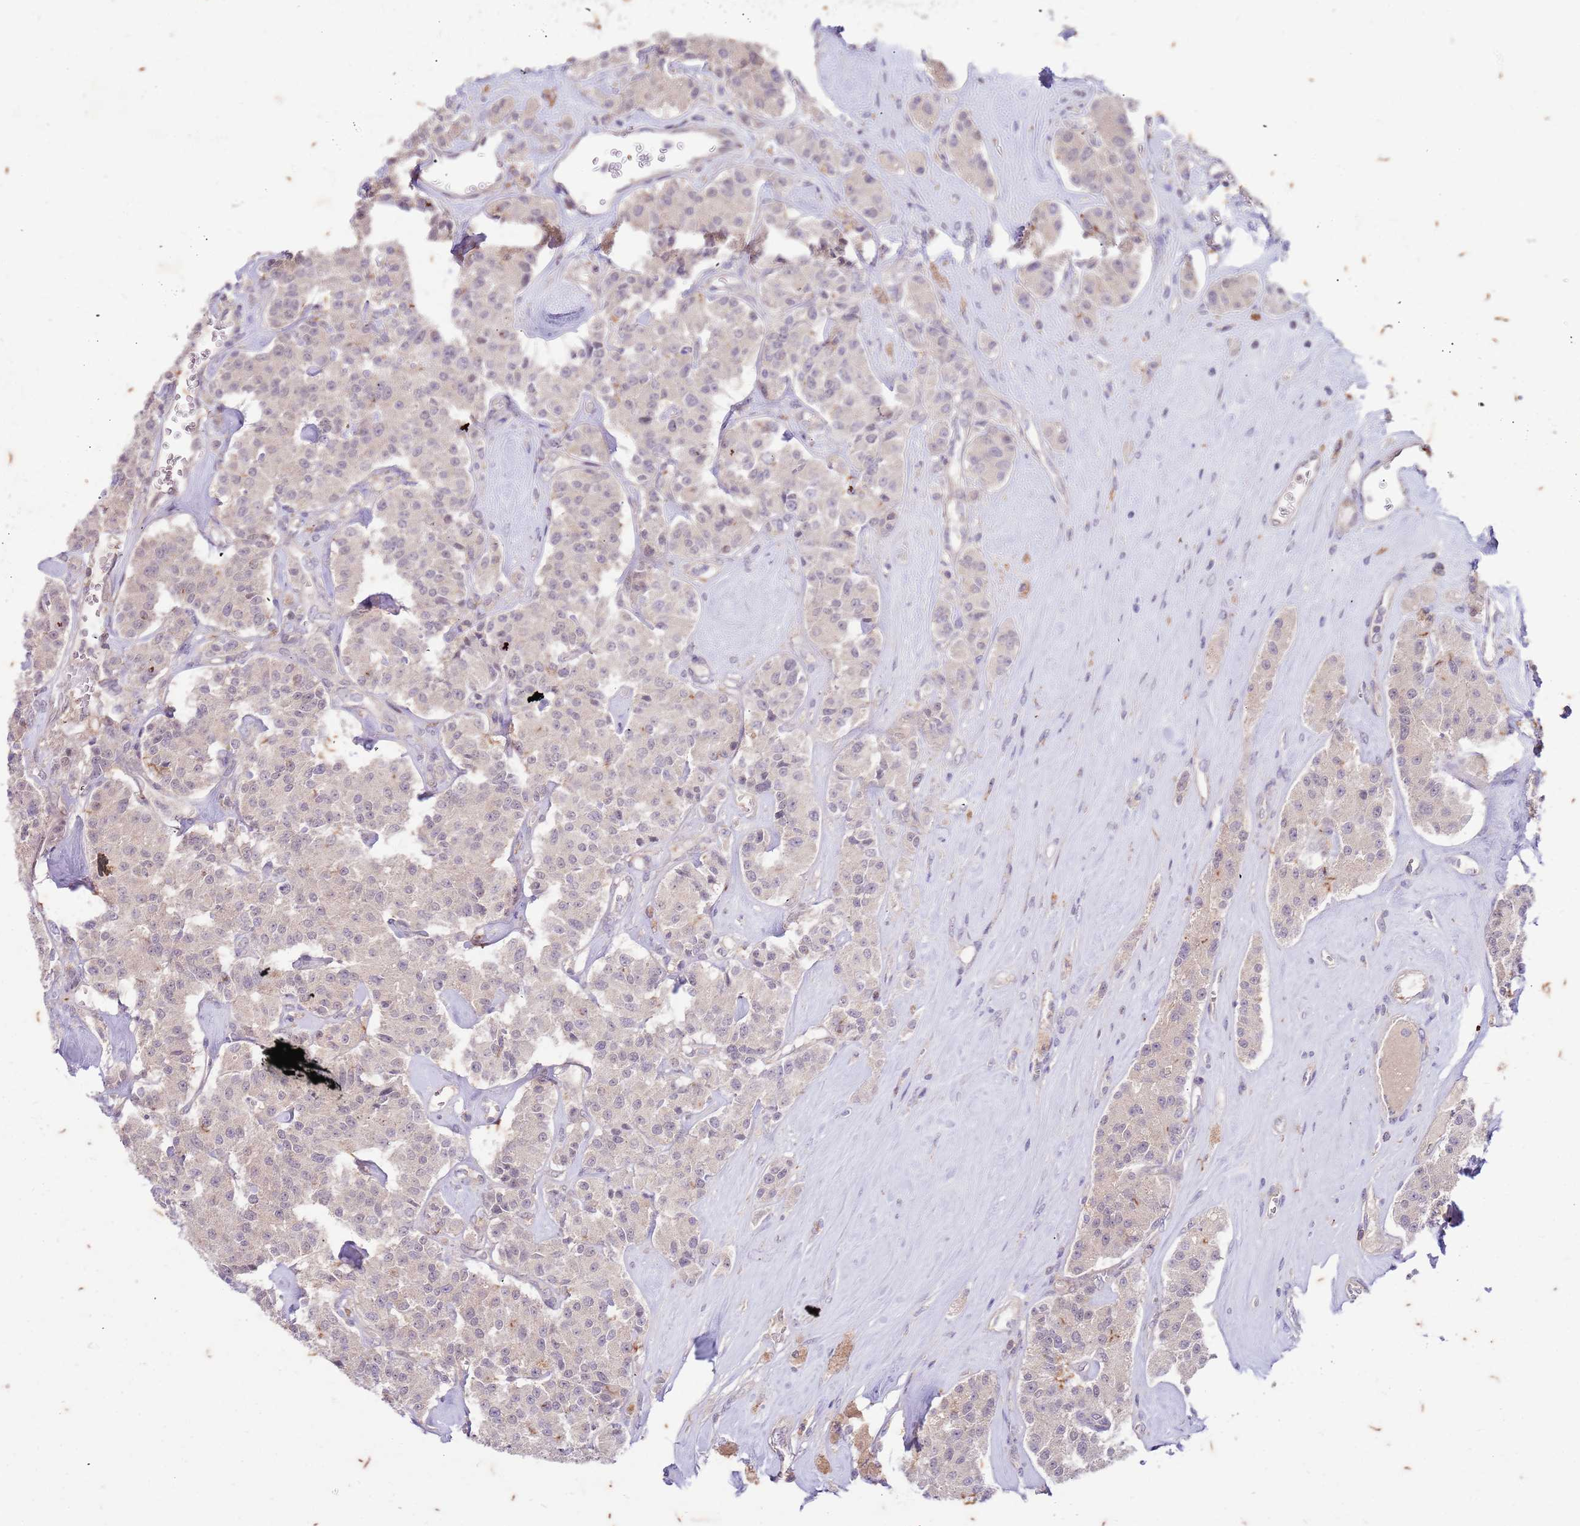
{"staining": {"intensity": "negative", "quantity": "none", "location": "none"}, "tissue": "carcinoid", "cell_type": "Tumor cells", "image_type": "cancer", "snomed": [{"axis": "morphology", "description": "Carcinoid, malignant, NOS"}, {"axis": "topography", "description": "Pancreas"}], "caption": "The image displays no staining of tumor cells in malignant carcinoid.", "gene": "RAPGEF3", "patient": {"sex": "male", "age": 41}}